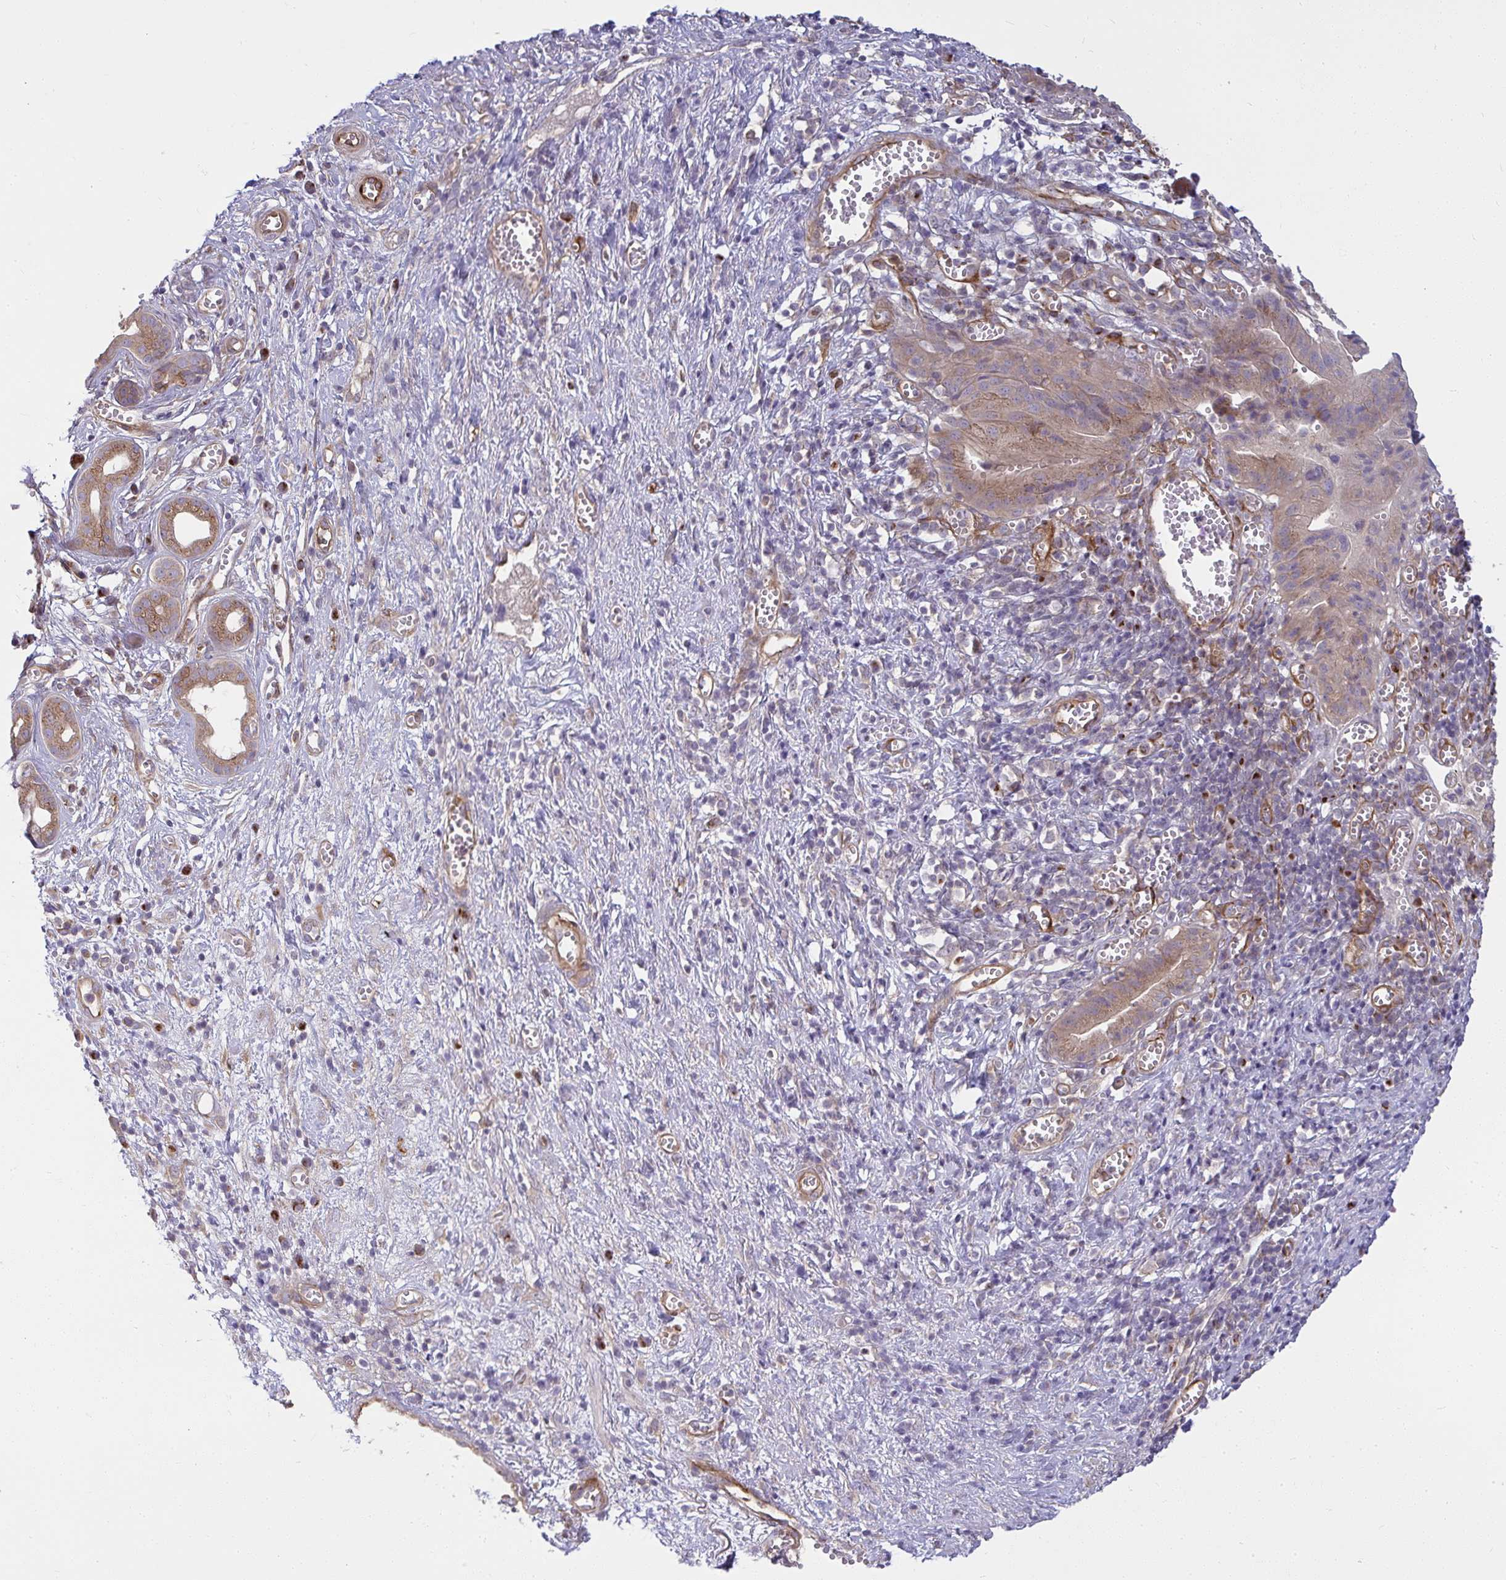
{"staining": {"intensity": "weak", "quantity": ">75%", "location": "cytoplasmic/membranous"}, "tissue": "pancreatic cancer", "cell_type": "Tumor cells", "image_type": "cancer", "snomed": [{"axis": "morphology", "description": "Adenocarcinoma, NOS"}, {"axis": "topography", "description": "Pancreas"}], "caption": "Immunohistochemical staining of human adenocarcinoma (pancreatic) shows low levels of weak cytoplasmic/membranous protein expression in about >75% of tumor cells.", "gene": "IFIT3", "patient": {"sex": "female", "age": 73}}